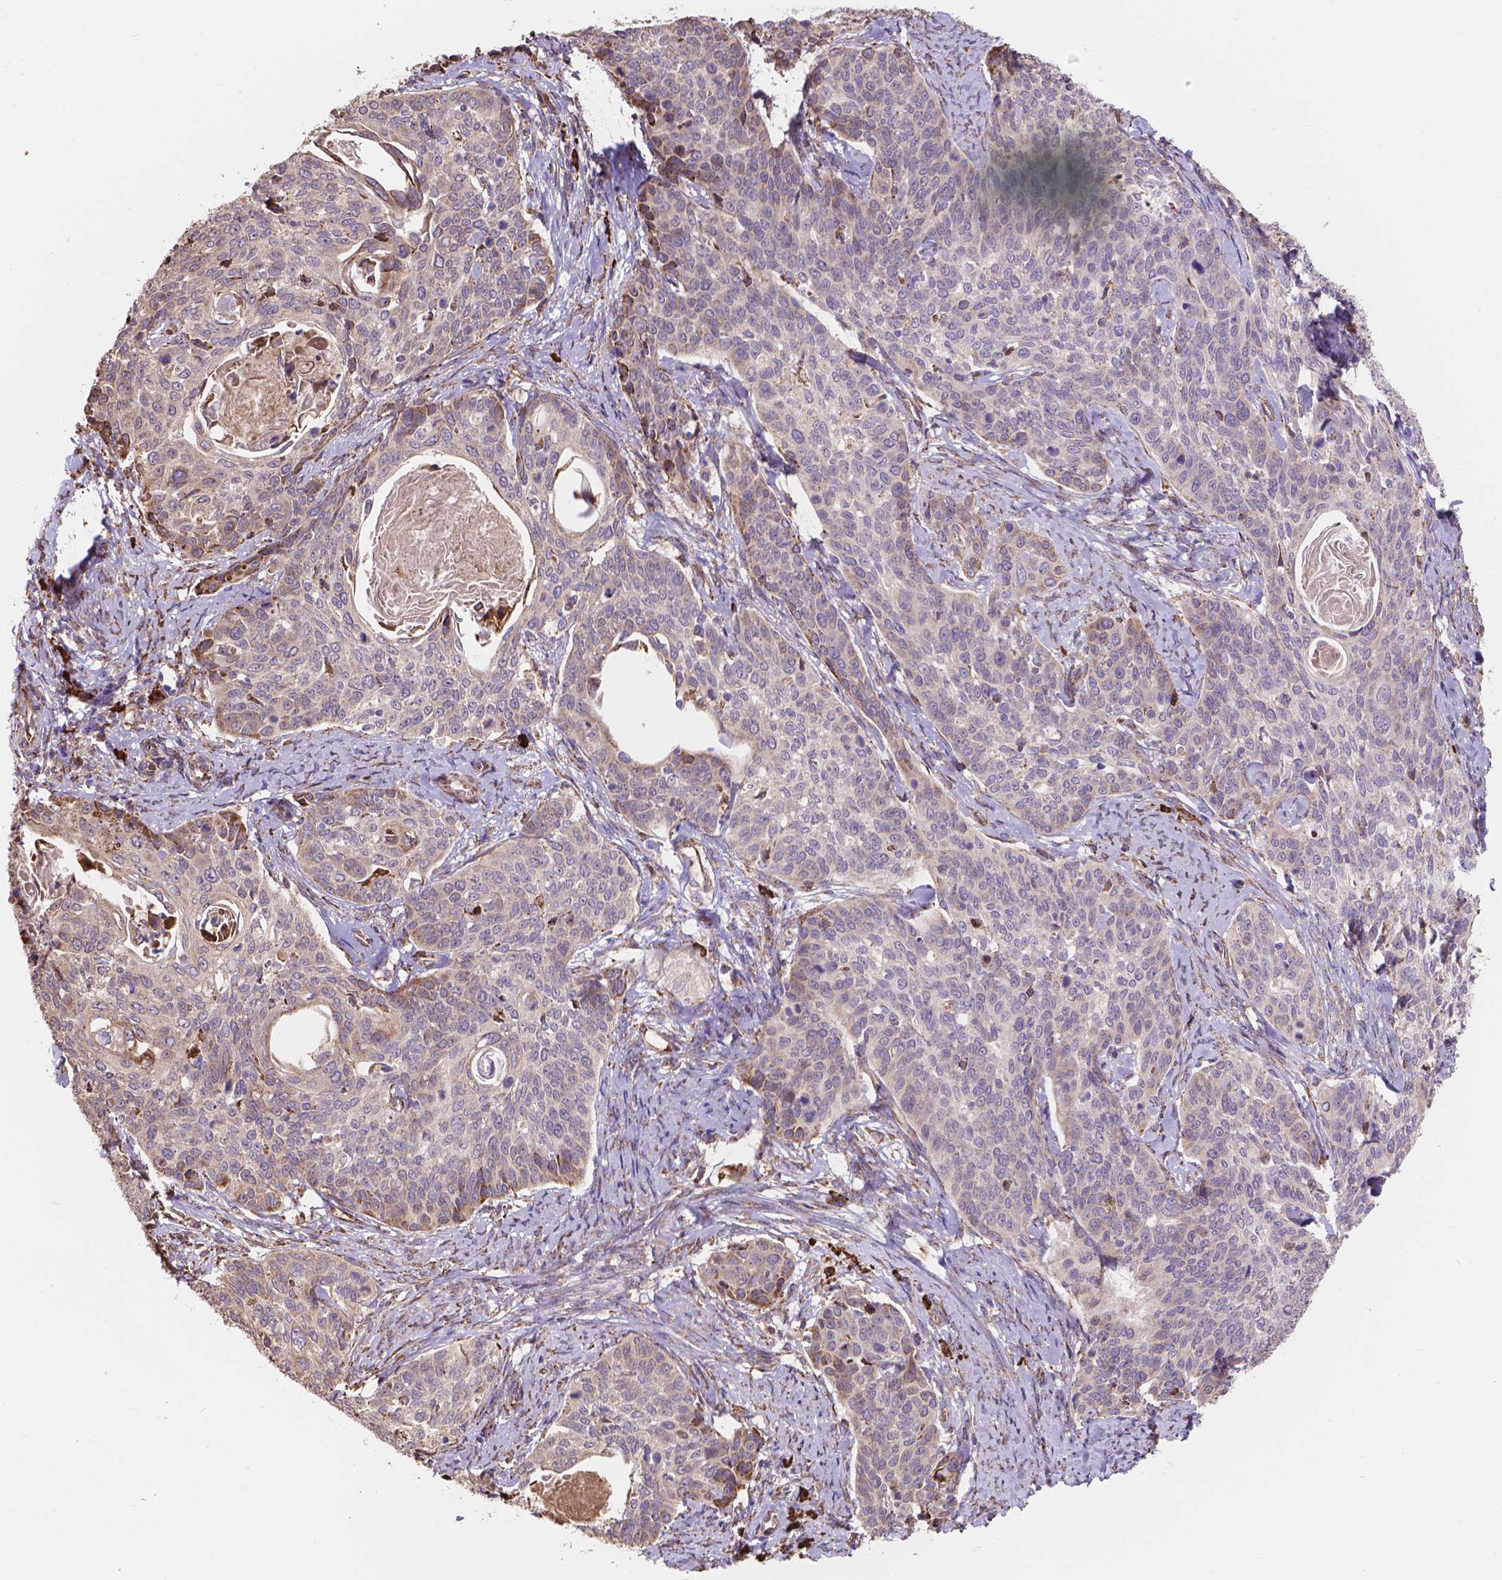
{"staining": {"intensity": "moderate", "quantity": "<25%", "location": "cytoplasmic/membranous"}, "tissue": "cervical cancer", "cell_type": "Tumor cells", "image_type": "cancer", "snomed": [{"axis": "morphology", "description": "Squamous cell carcinoma, NOS"}, {"axis": "topography", "description": "Cervix"}], "caption": "IHC of human squamous cell carcinoma (cervical) demonstrates low levels of moderate cytoplasmic/membranous positivity in approximately <25% of tumor cells.", "gene": "IPO11", "patient": {"sex": "female", "age": 69}}